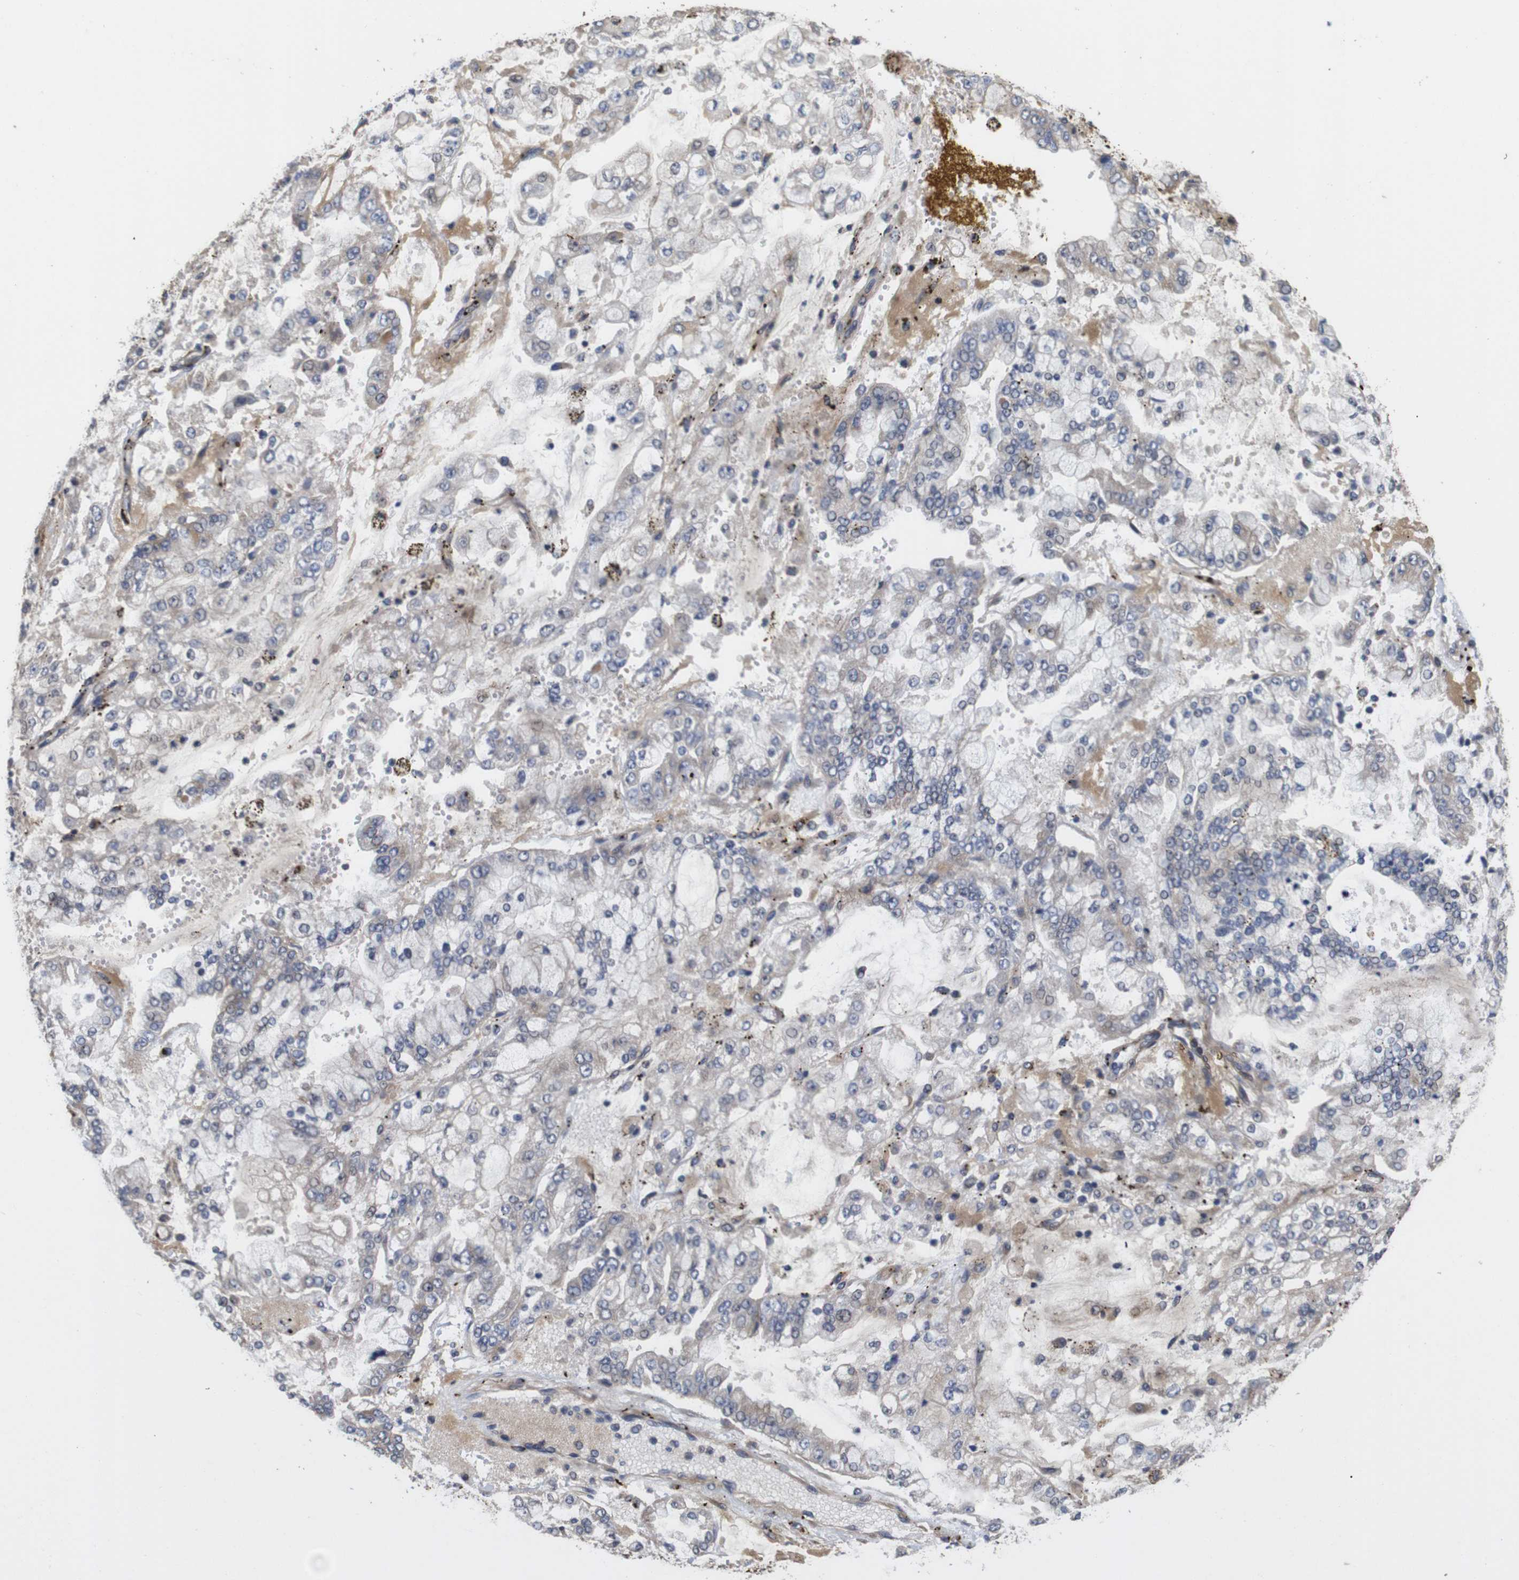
{"staining": {"intensity": "negative", "quantity": "none", "location": "none"}, "tissue": "stomach cancer", "cell_type": "Tumor cells", "image_type": "cancer", "snomed": [{"axis": "morphology", "description": "Adenocarcinoma, NOS"}, {"axis": "topography", "description": "Stomach"}], "caption": "Tumor cells show no significant positivity in stomach cancer (adenocarcinoma). (Stains: DAB IHC with hematoxylin counter stain, Microscopy: brightfield microscopy at high magnification).", "gene": "SPRY3", "patient": {"sex": "male", "age": 76}}